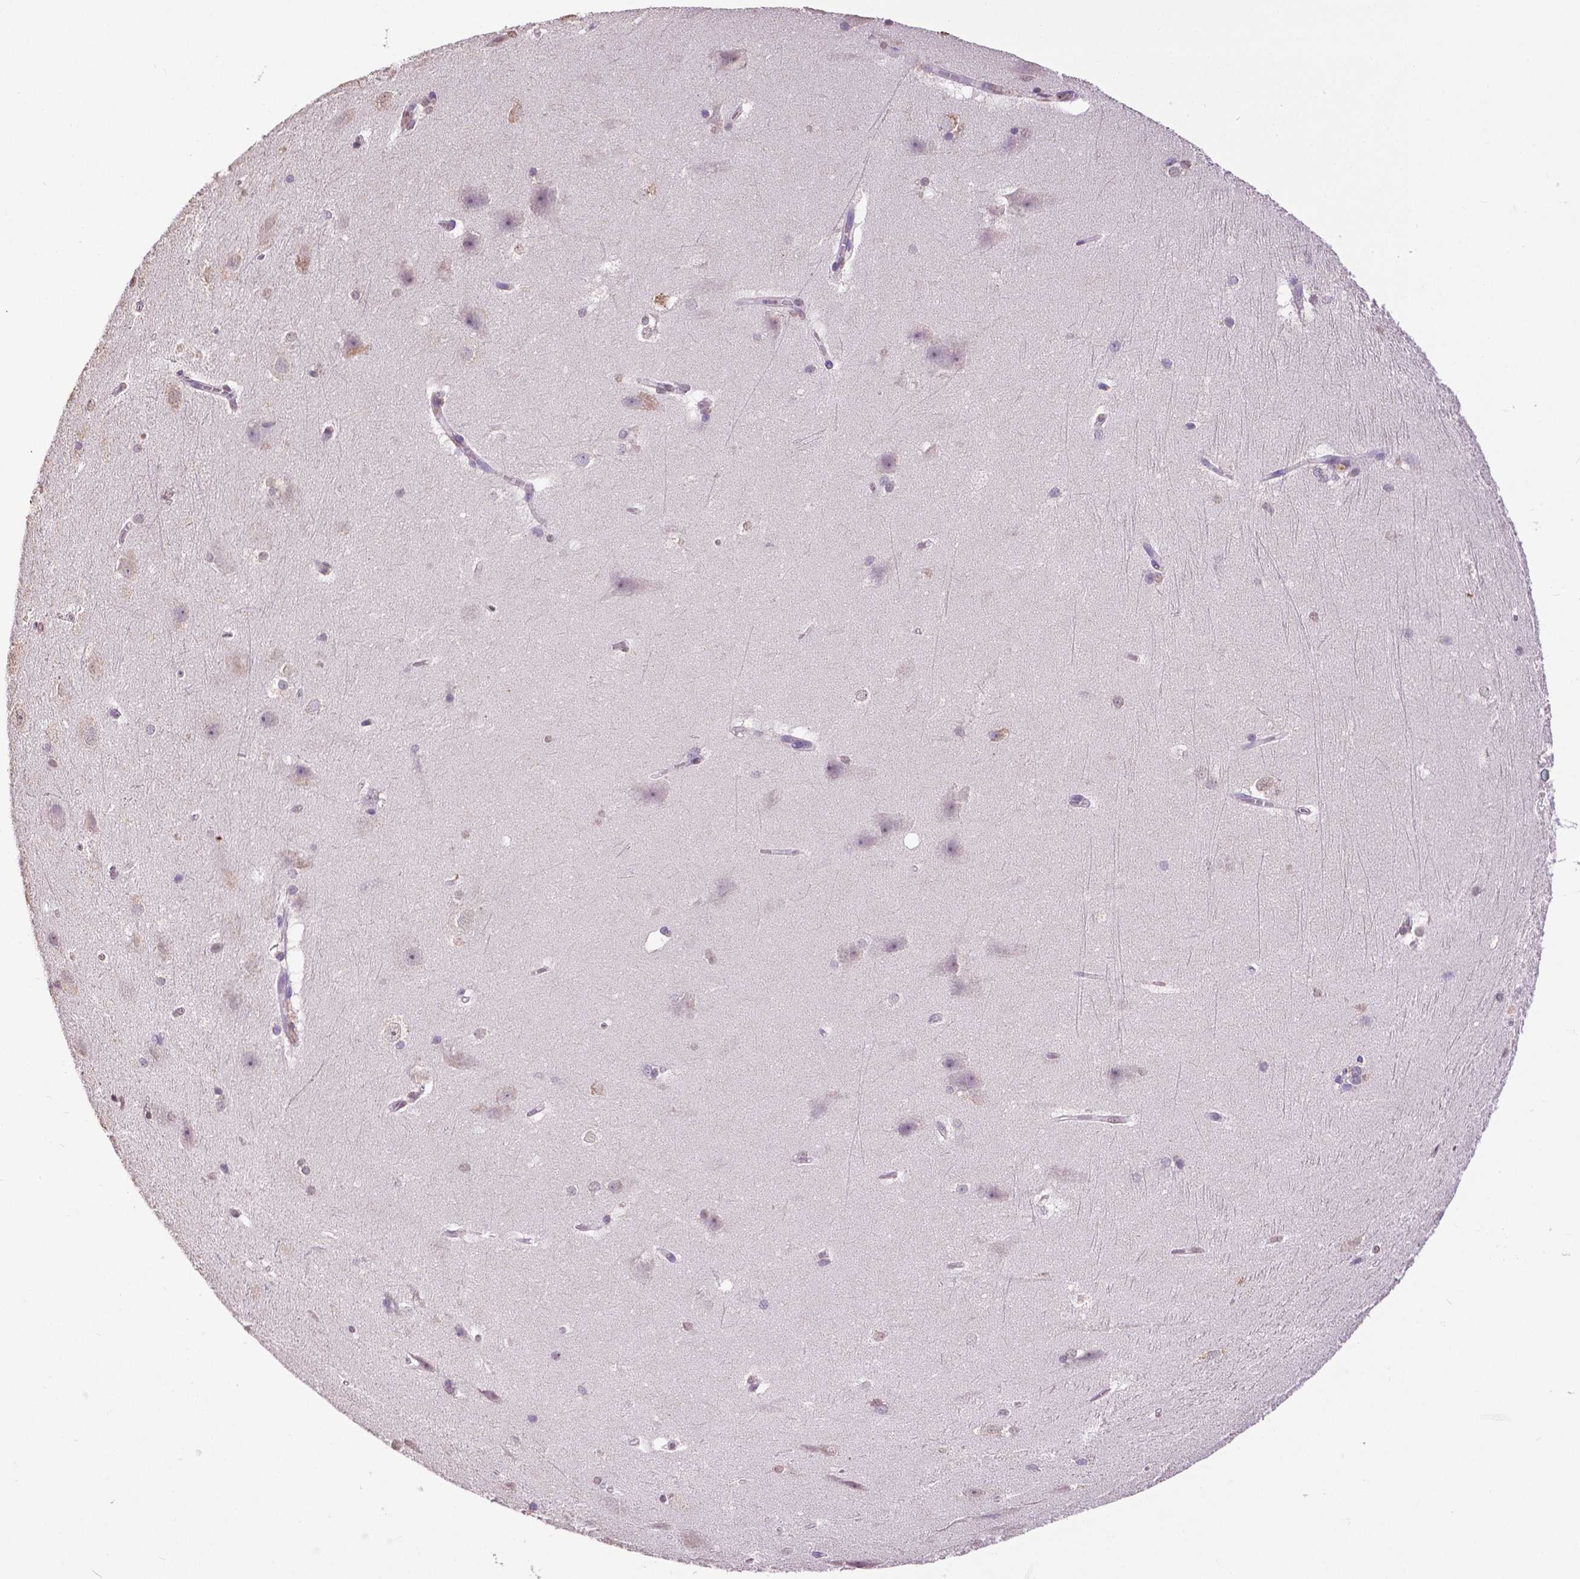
{"staining": {"intensity": "negative", "quantity": "none", "location": "none"}, "tissue": "hippocampus", "cell_type": "Glial cells", "image_type": "normal", "snomed": [{"axis": "morphology", "description": "Normal tissue, NOS"}, {"axis": "topography", "description": "Cerebral cortex"}, {"axis": "topography", "description": "Hippocampus"}], "caption": "Immunohistochemical staining of unremarkable hippocampus reveals no significant positivity in glial cells.", "gene": "RUNX3", "patient": {"sex": "female", "age": 19}}